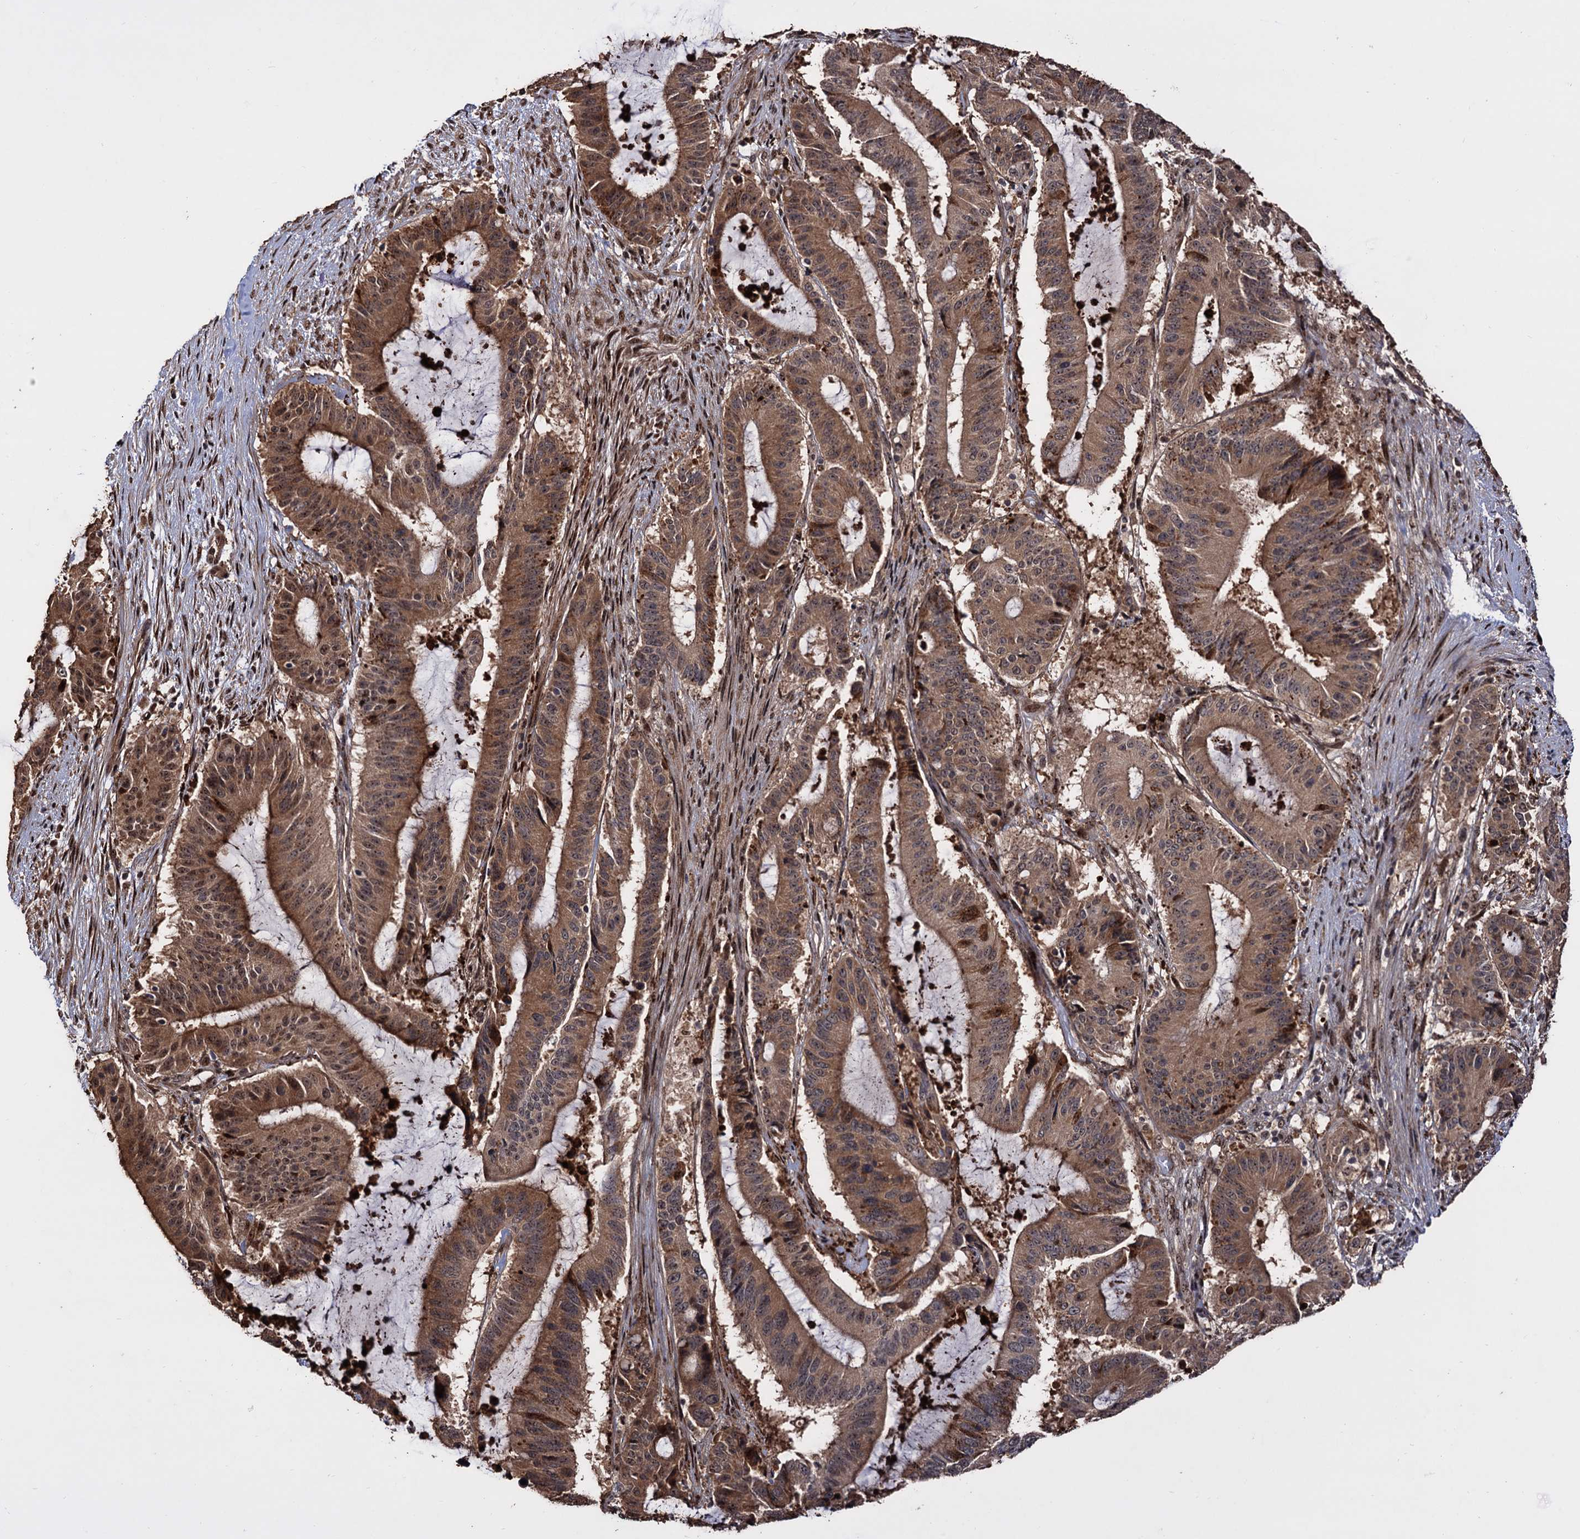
{"staining": {"intensity": "moderate", "quantity": ">75%", "location": "cytoplasmic/membranous,nuclear"}, "tissue": "liver cancer", "cell_type": "Tumor cells", "image_type": "cancer", "snomed": [{"axis": "morphology", "description": "Normal tissue, NOS"}, {"axis": "morphology", "description": "Cholangiocarcinoma"}, {"axis": "topography", "description": "Liver"}, {"axis": "topography", "description": "Peripheral nerve tissue"}], "caption": "The micrograph reveals staining of liver cholangiocarcinoma, revealing moderate cytoplasmic/membranous and nuclear protein positivity (brown color) within tumor cells.", "gene": "PIGB", "patient": {"sex": "female", "age": 73}}